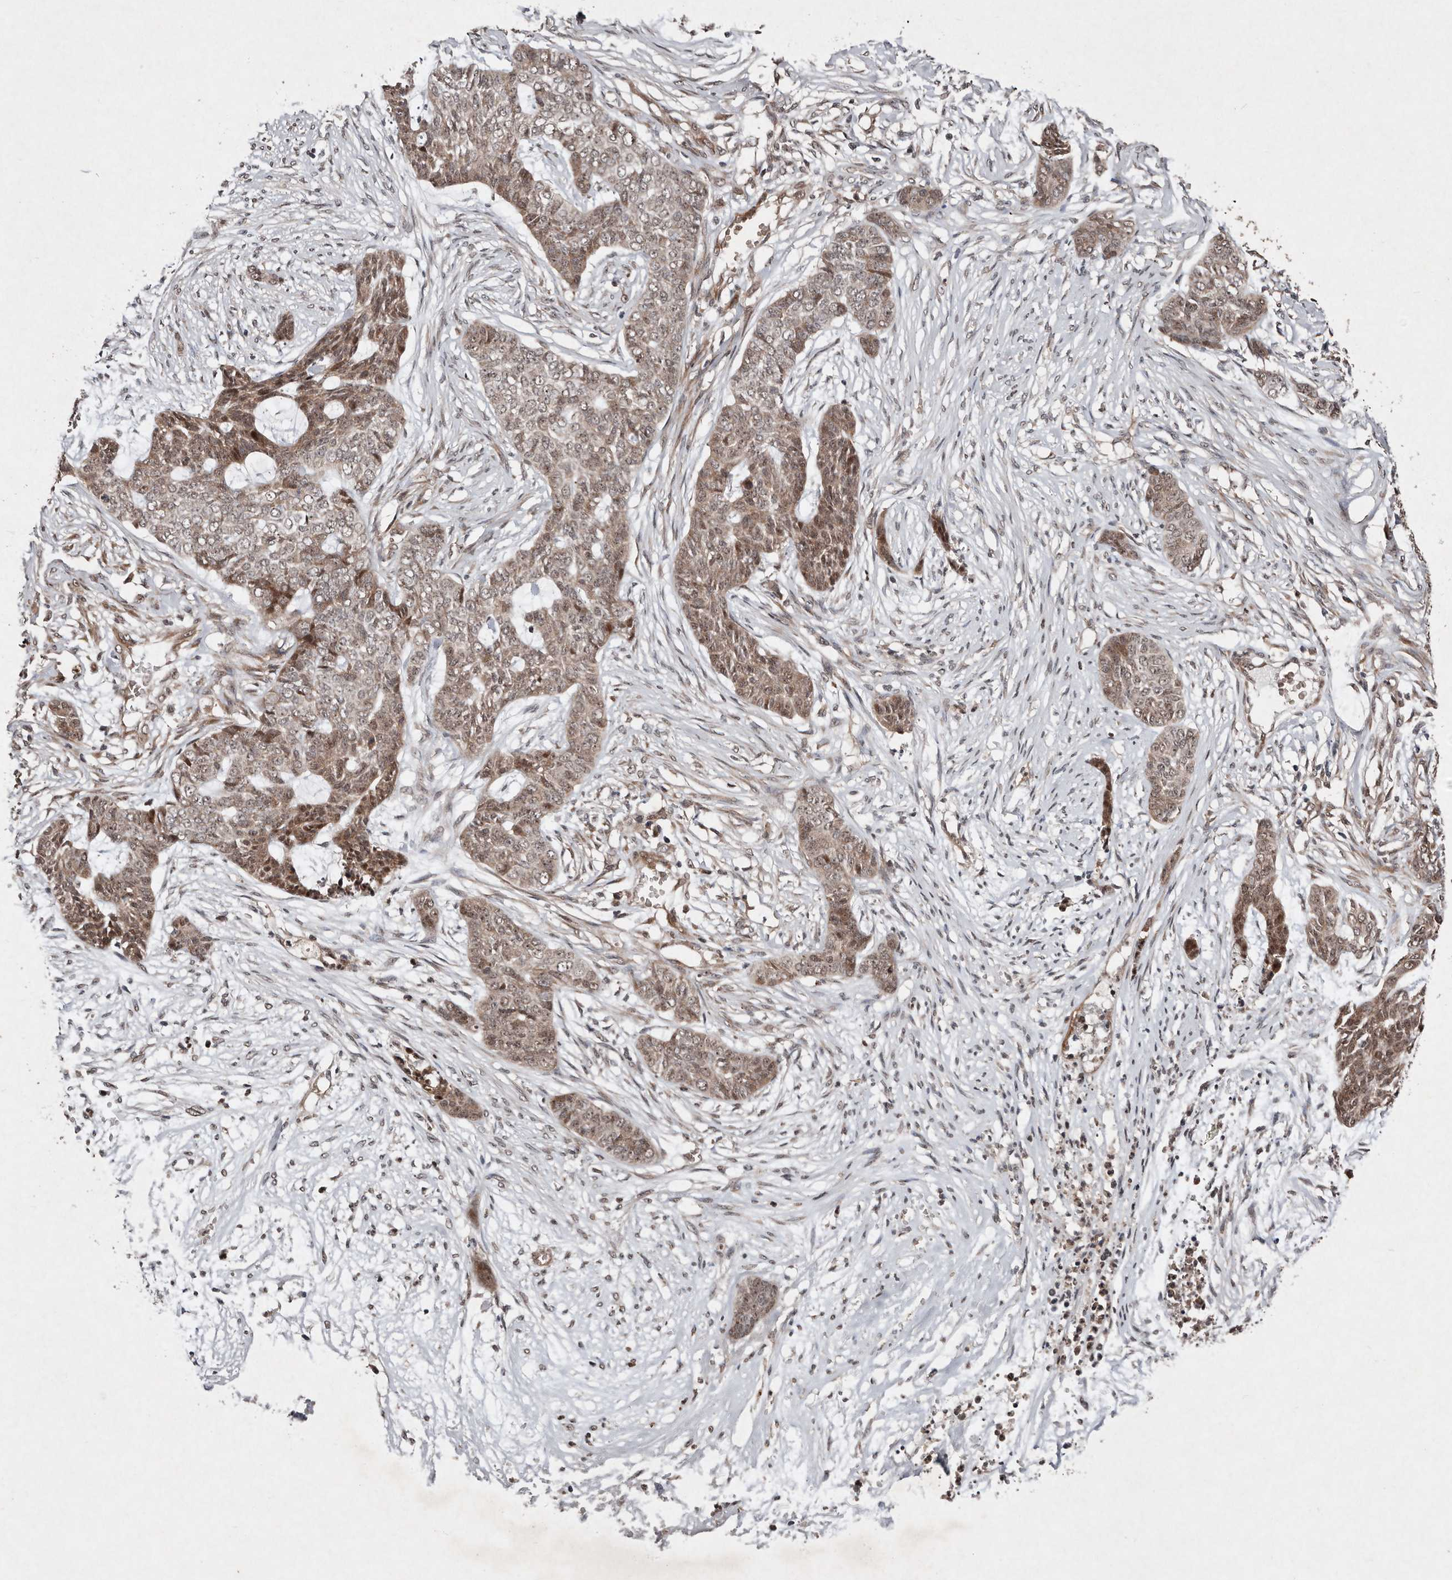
{"staining": {"intensity": "moderate", "quantity": ">75%", "location": "cytoplasmic/membranous,nuclear"}, "tissue": "skin cancer", "cell_type": "Tumor cells", "image_type": "cancer", "snomed": [{"axis": "morphology", "description": "Basal cell carcinoma"}, {"axis": "topography", "description": "Skin"}], "caption": "Skin cancer stained for a protein (brown) displays moderate cytoplasmic/membranous and nuclear positive expression in about >75% of tumor cells.", "gene": "DIP2C", "patient": {"sex": "female", "age": 64}}